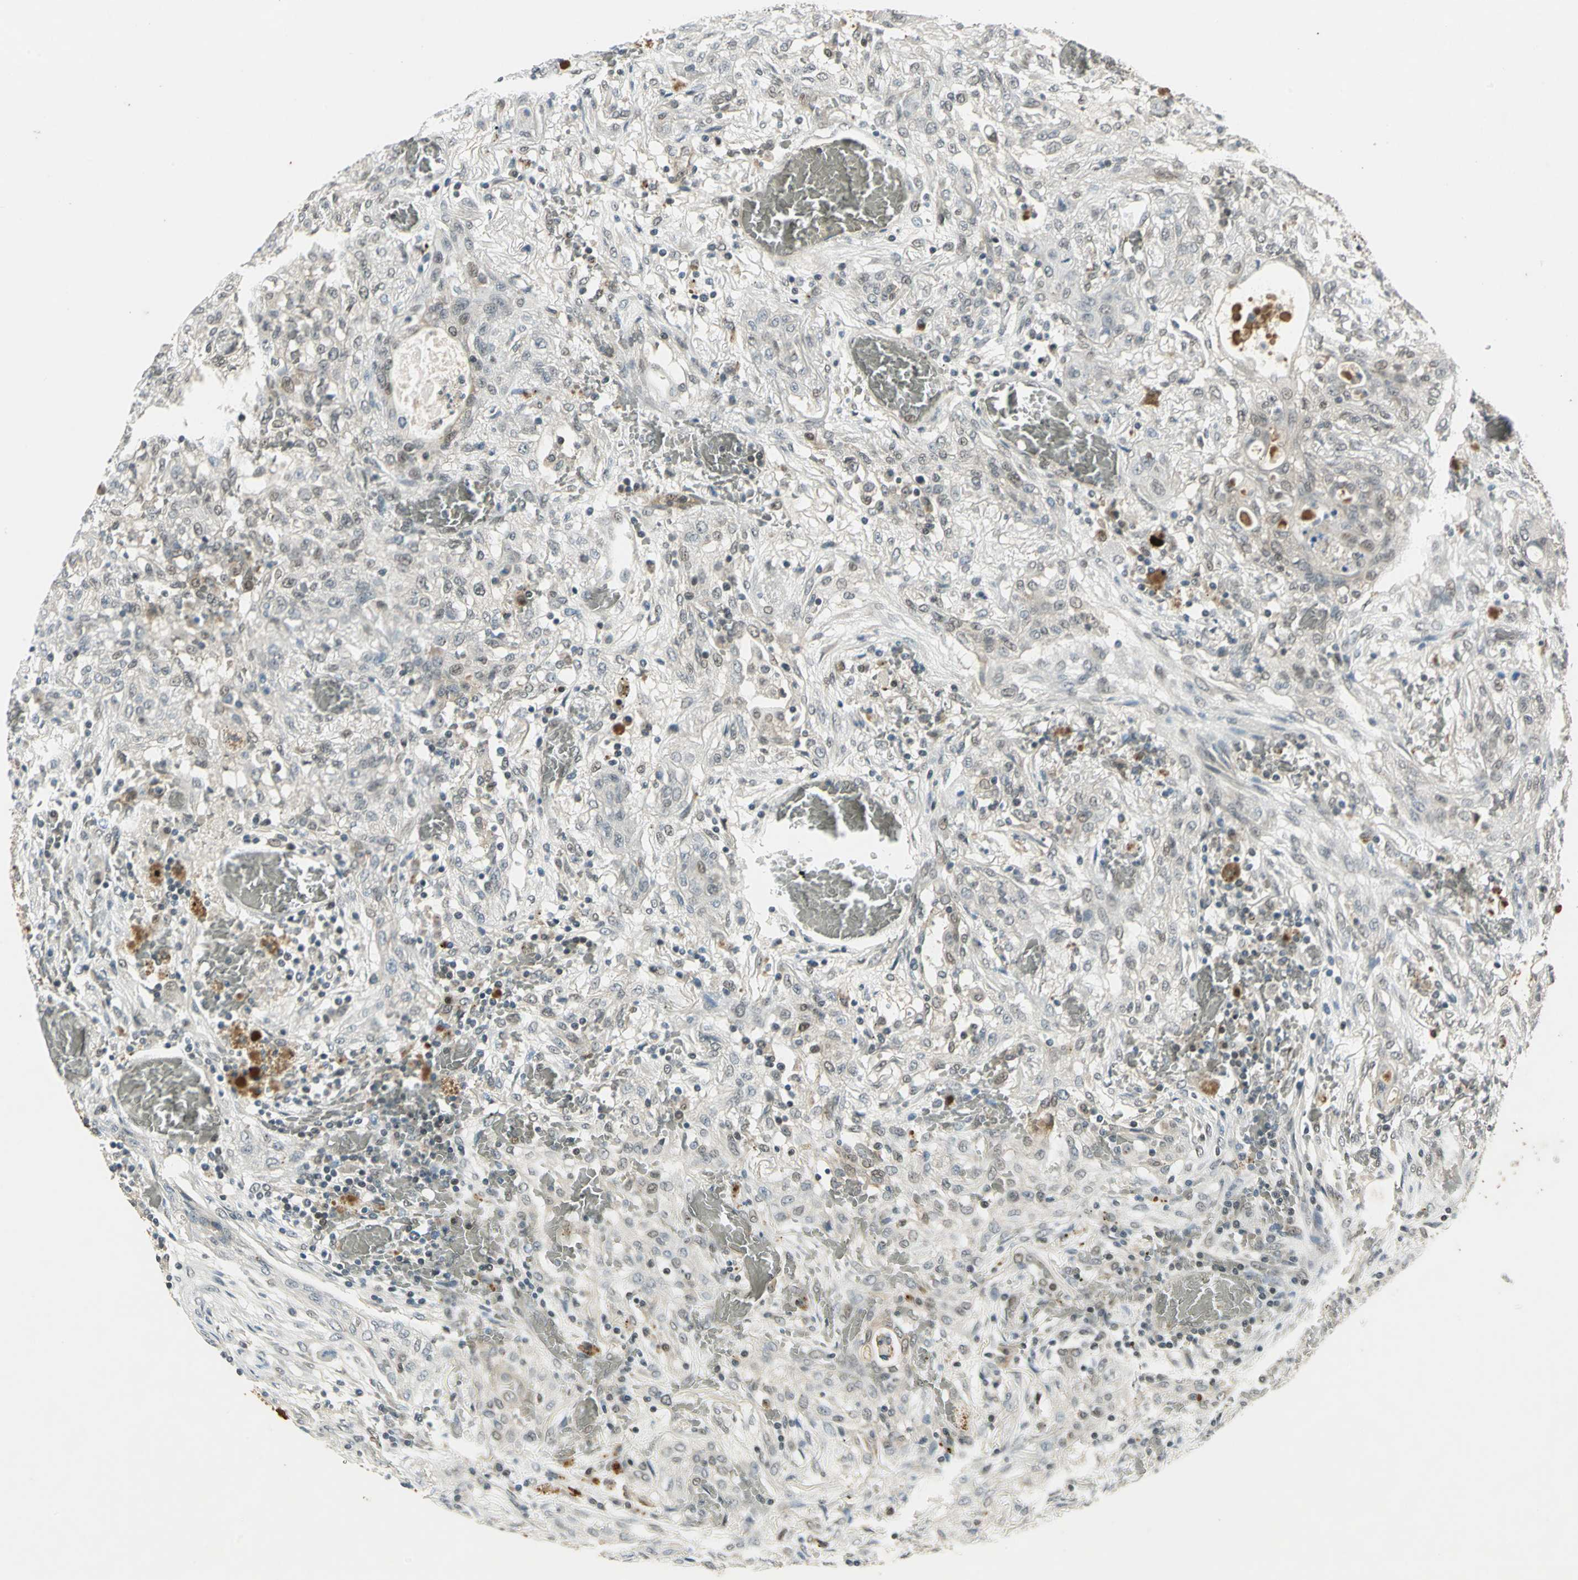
{"staining": {"intensity": "weak", "quantity": "<25%", "location": "cytoplasmic/membranous"}, "tissue": "lung cancer", "cell_type": "Tumor cells", "image_type": "cancer", "snomed": [{"axis": "morphology", "description": "Squamous cell carcinoma, NOS"}, {"axis": "topography", "description": "Lung"}], "caption": "Tumor cells are negative for protein expression in human lung cancer (squamous cell carcinoma).", "gene": "RAD17", "patient": {"sex": "female", "age": 47}}